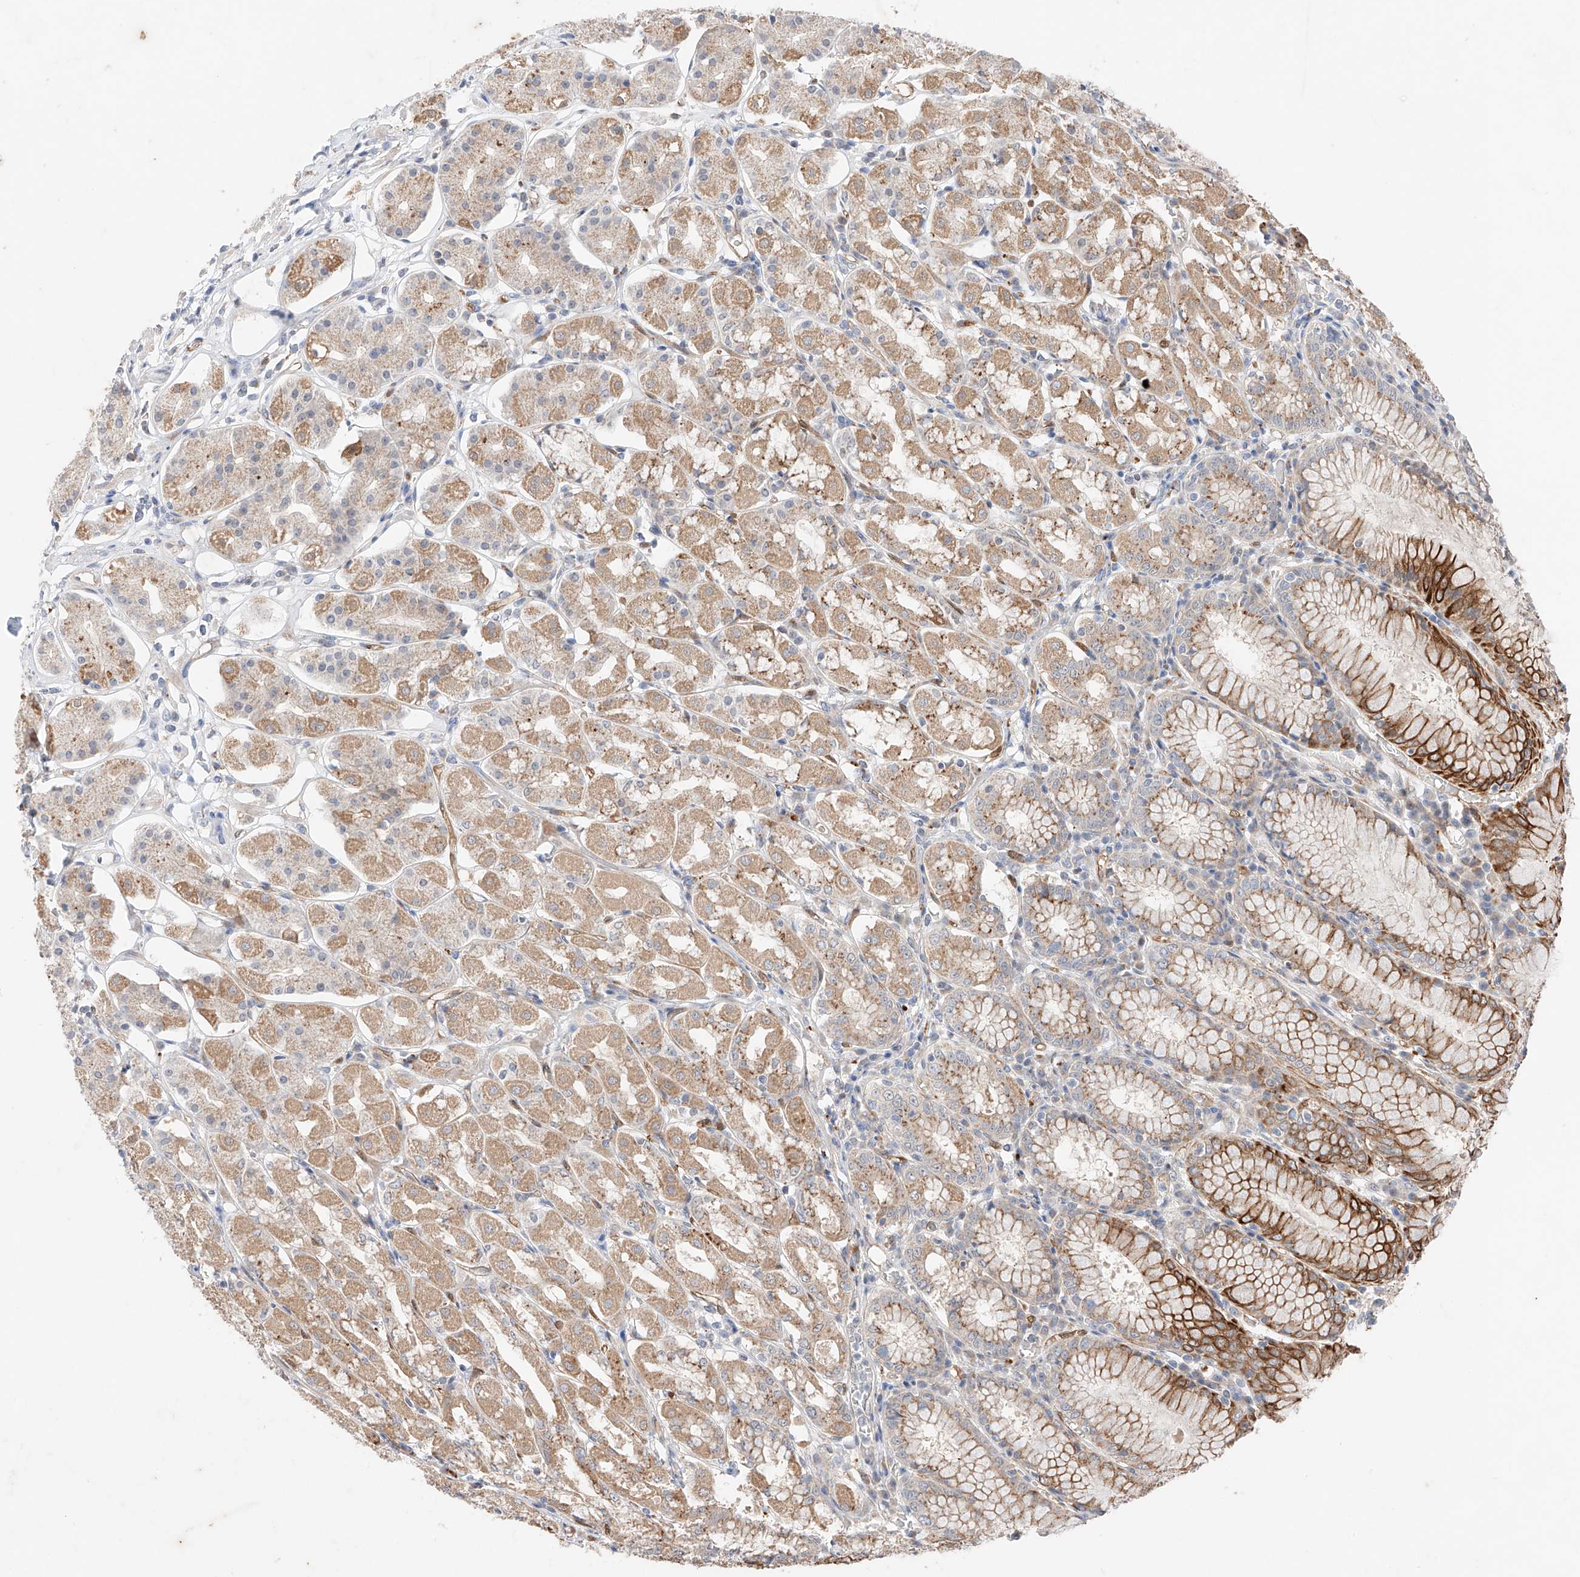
{"staining": {"intensity": "moderate", "quantity": ">75%", "location": "cytoplasmic/membranous"}, "tissue": "stomach", "cell_type": "Glandular cells", "image_type": "normal", "snomed": [{"axis": "morphology", "description": "Normal tissue, NOS"}, {"axis": "topography", "description": "Stomach, lower"}], "caption": "Stomach stained with a protein marker reveals moderate staining in glandular cells.", "gene": "GCNT1", "patient": {"sex": "female", "age": 56}}